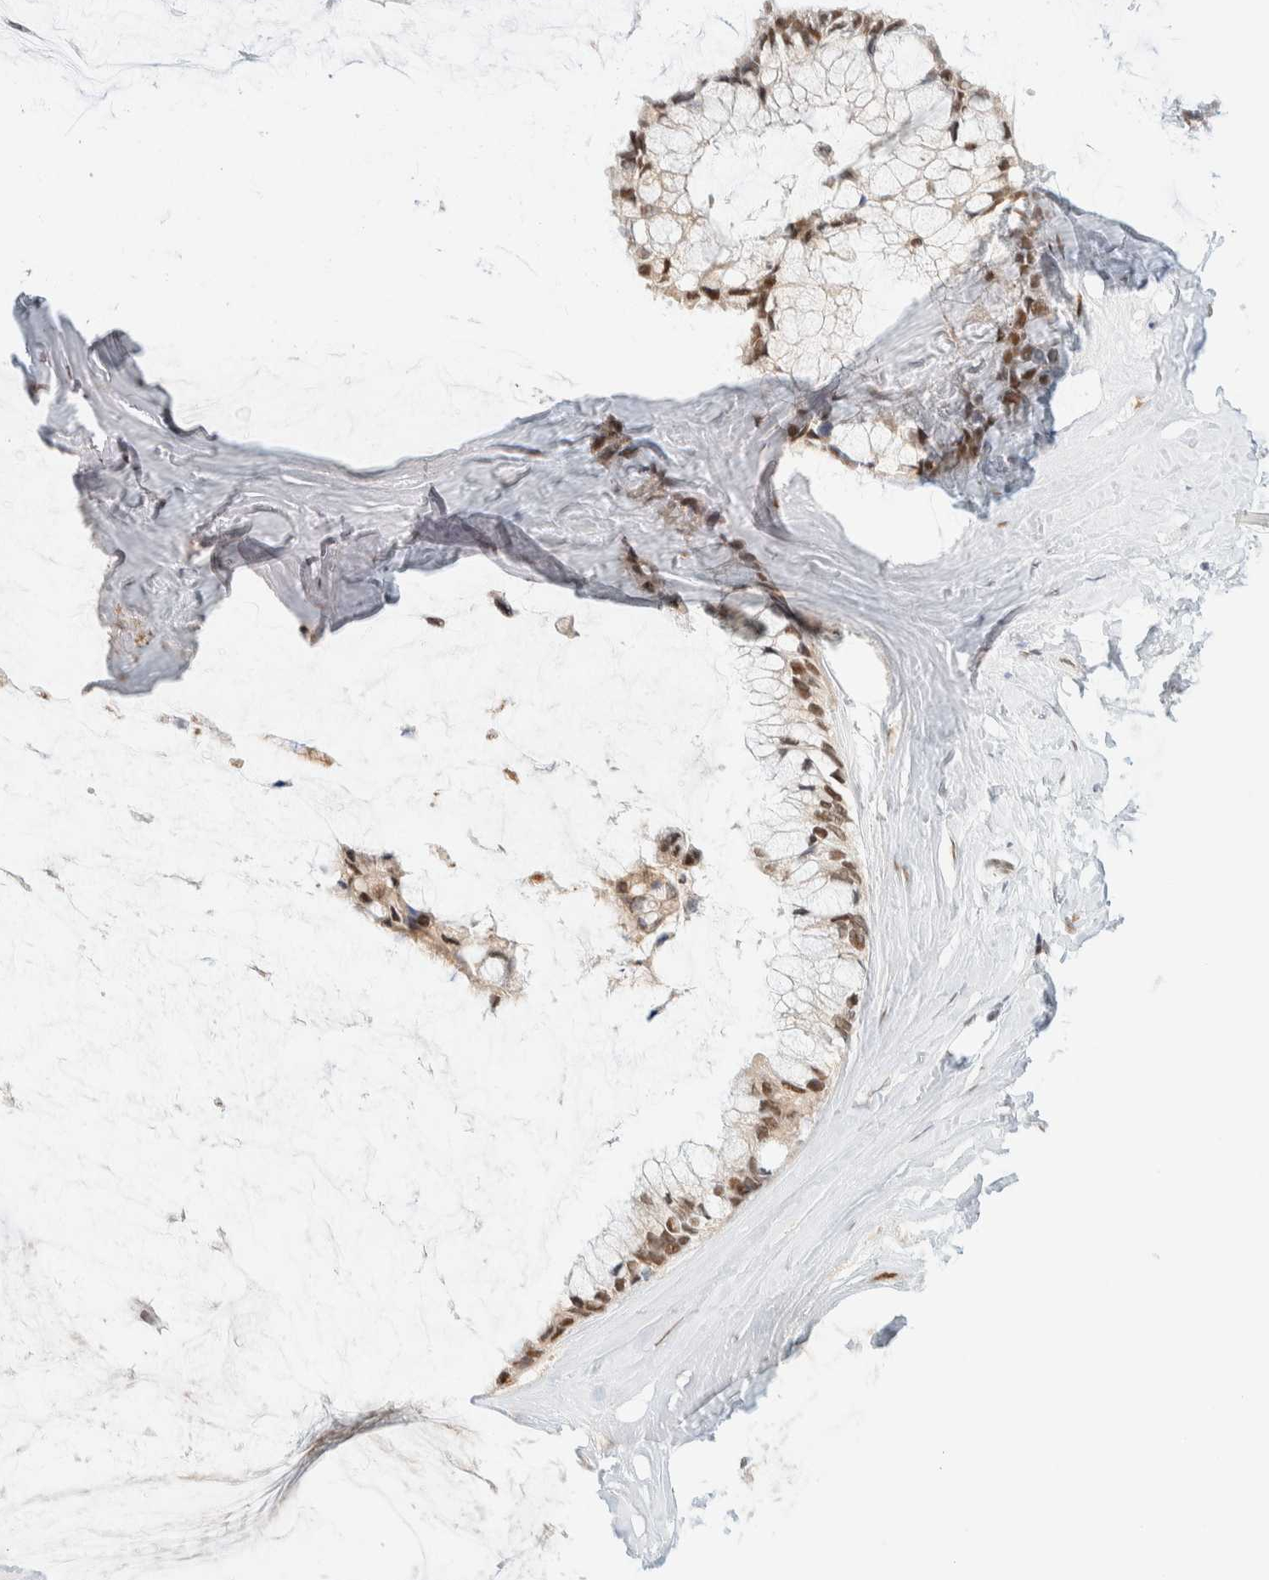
{"staining": {"intensity": "moderate", "quantity": ">75%", "location": "nuclear"}, "tissue": "ovarian cancer", "cell_type": "Tumor cells", "image_type": "cancer", "snomed": [{"axis": "morphology", "description": "Cystadenocarcinoma, mucinous, NOS"}, {"axis": "topography", "description": "Ovary"}], "caption": "Tumor cells demonstrate moderate nuclear positivity in about >75% of cells in ovarian mucinous cystadenocarcinoma.", "gene": "PYGO2", "patient": {"sex": "female", "age": 39}}